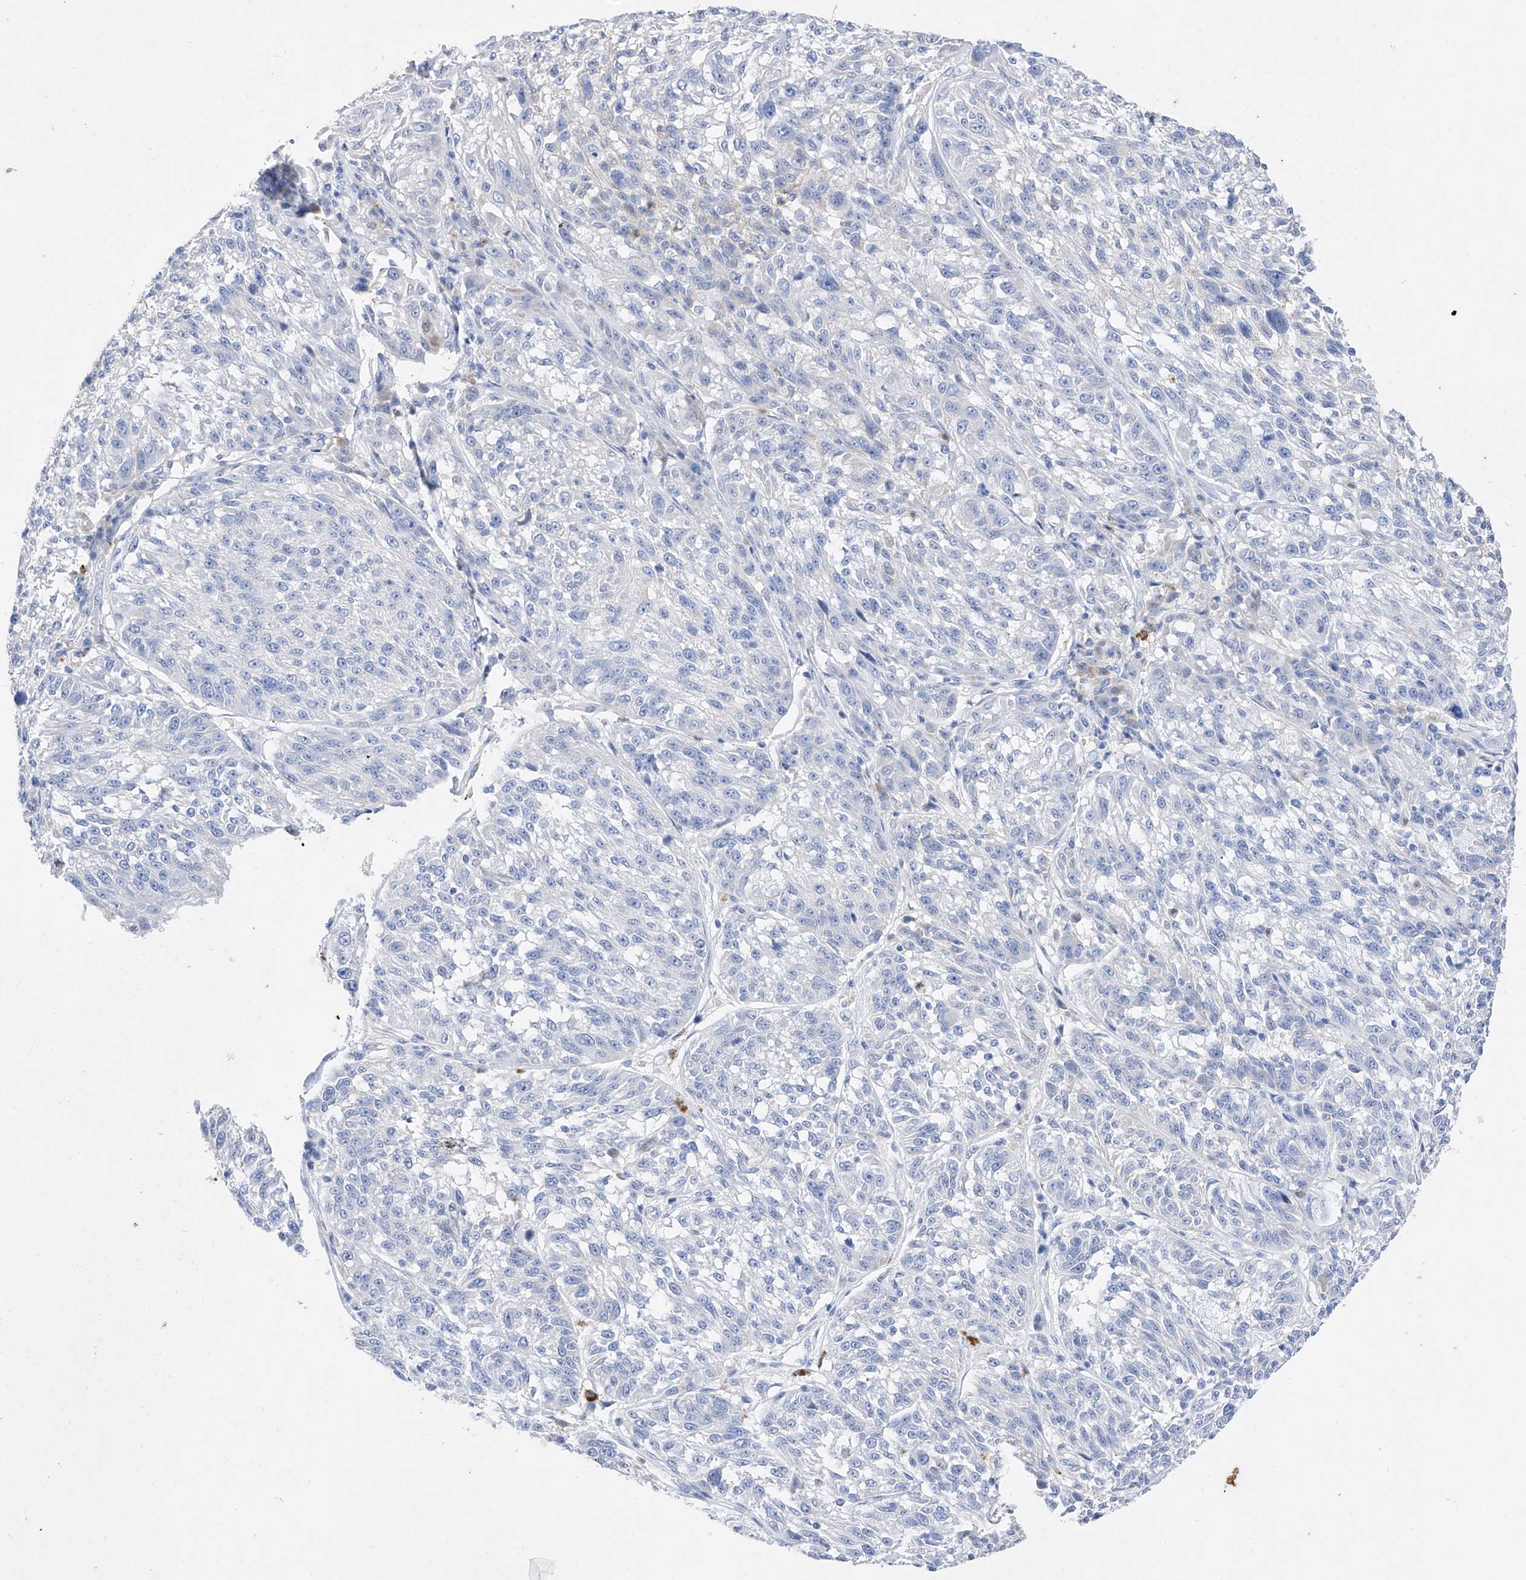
{"staining": {"intensity": "negative", "quantity": "none", "location": "none"}, "tissue": "melanoma", "cell_type": "Tumor cells", "image_type": "cancer", "snomed": [{"axis": "morphology", "description": "Malignant melanoma, NOS"}, {"axis": "topography", "description": "Skin"}], "caption": "Immunohistochemistry photomicrograph of neoplastic tissue: human malignant melanoma stained with DAB (3,3'-diaminobenzidine) shows no significant protein positivity in tumor cells. (Immunohistochemistry (ihc), brightfield microscopy, high magnification).", "gene": "TM7SF2", "patient": {"sex": "male", "age": 53}}